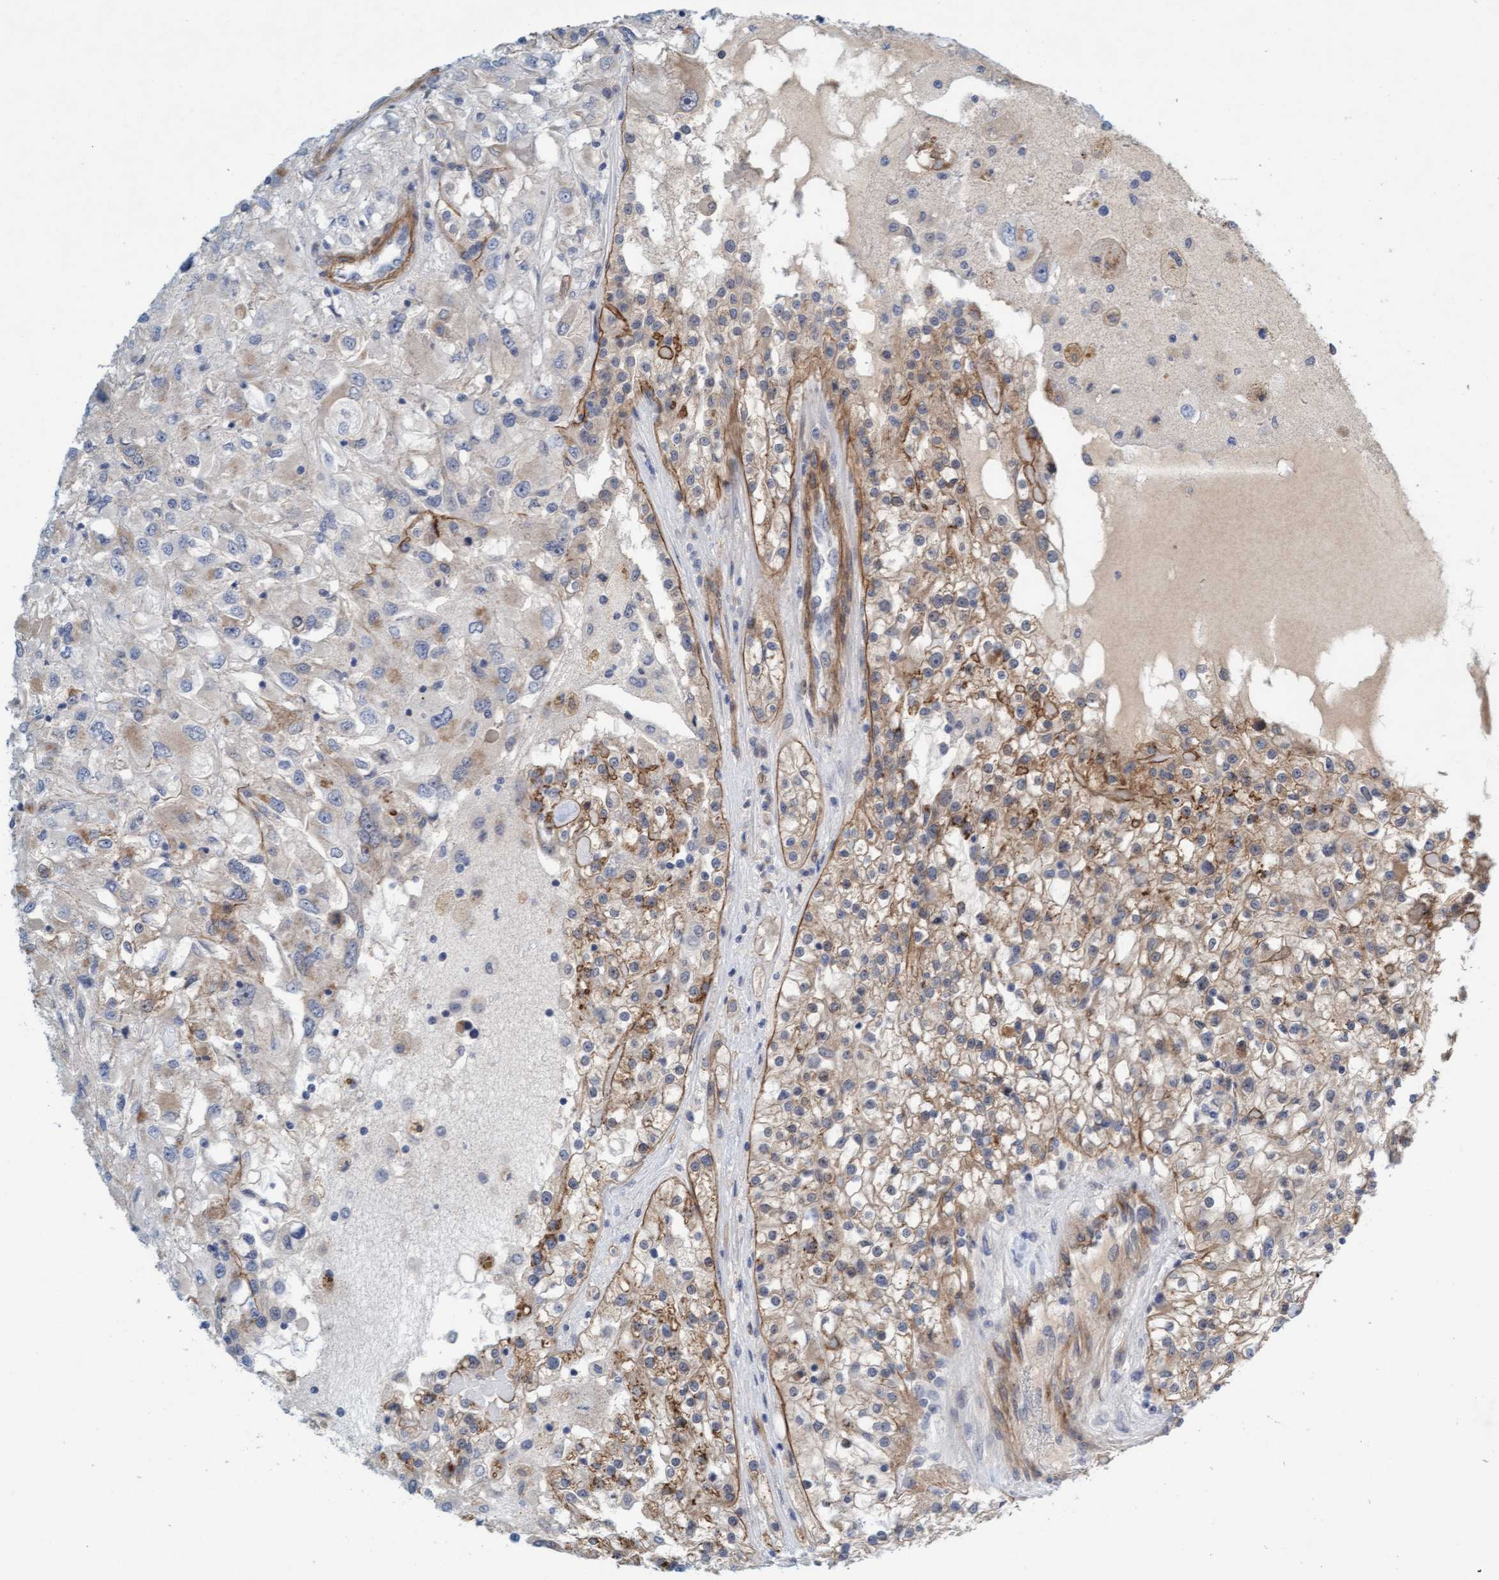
{"staining": {"intensity": "weak", "quantity": "<25%", "location": "cytoplasmic/membranous"}, "tissue": "renal cancer", "cell_type": "Tumor cells", "image_type": "cancer", "snomed": [{"axis": "morphology", "description": "Adenocarcinoma, NOS"}, {"axis": "topography", "description": "Kidney"}], "caption": "This is an immunohistochemistry image of renal cancer. There is no staining in tumor cells.", "gene": "TSTD2", "patient": {"sex": "female", "age": 52}}